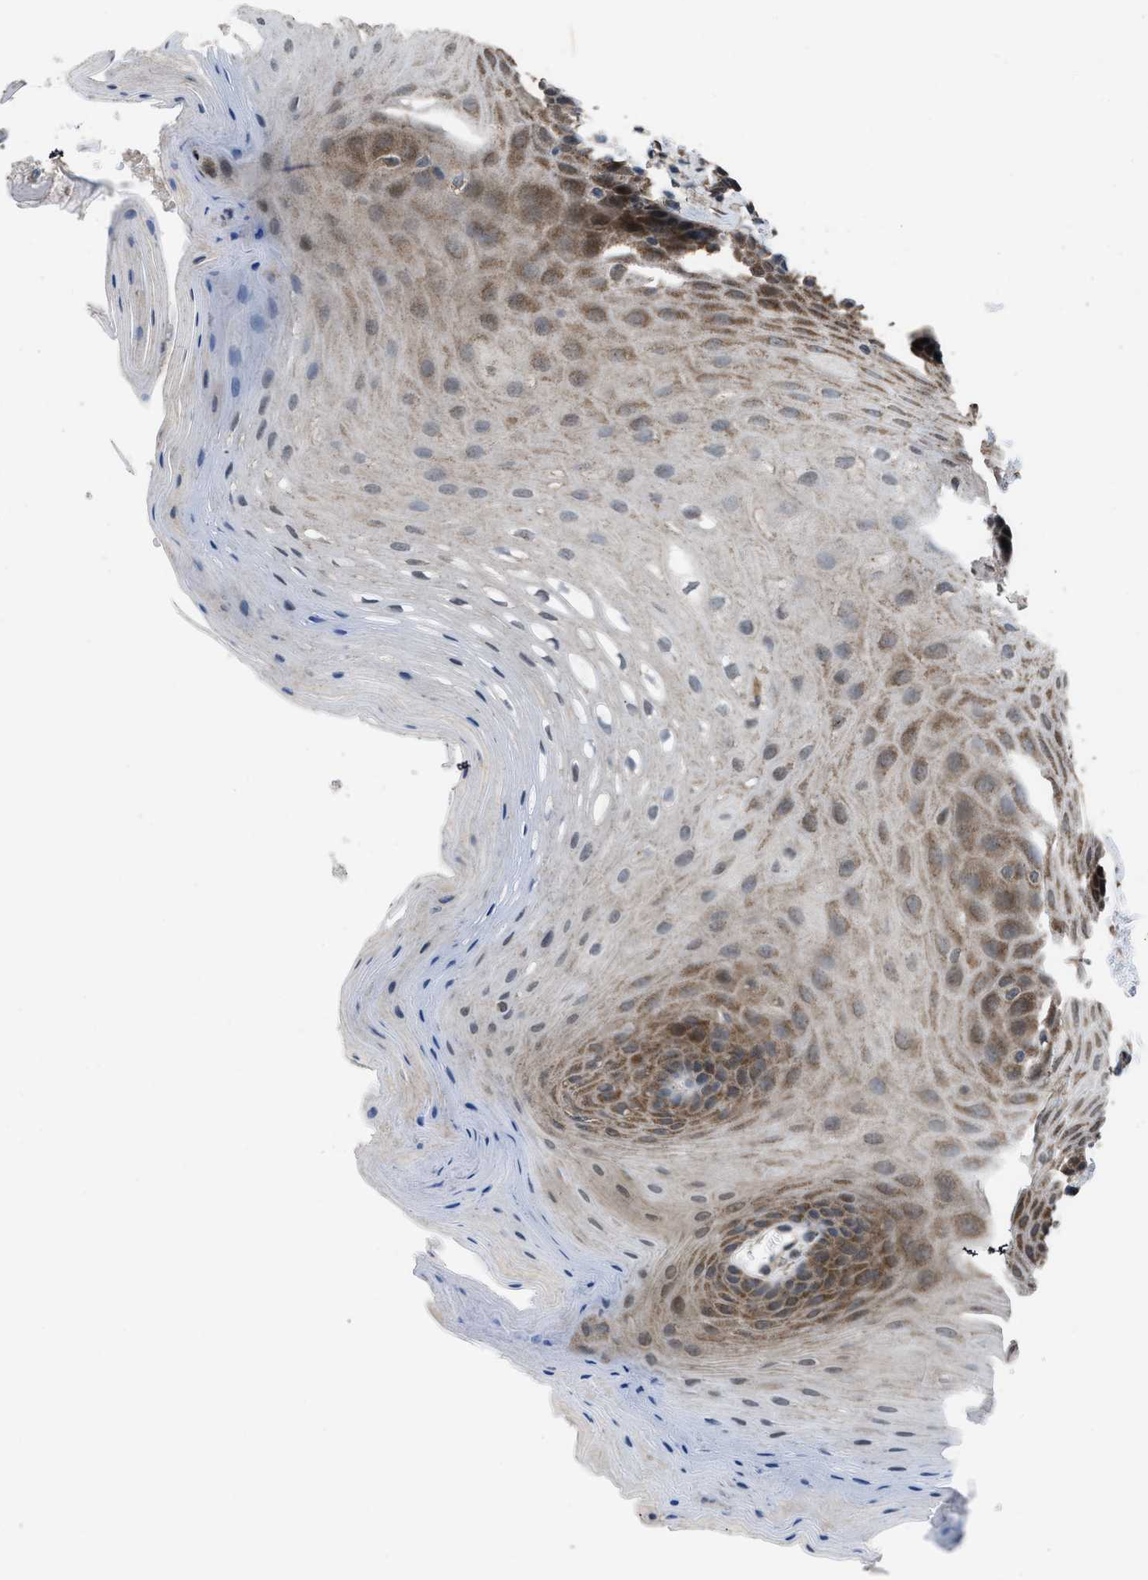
{"staining": {"intensity": "moderate", "quantity": "25%-75%", "location": "cytoplasmic/membranous"}, "tissue": "oral mucosa", "cell_type": "Squamous epithelial cells", "image_type": "normal", "snomed": [{"axis": "morphology", "description": "Normal tissue, NOS"}, {"axis": "morphology", "description": "Squamous cell carcinoma, NOS"}, {"axis": "topography", "description": "Oral tissue"}, {"axis": "topography", "description": "Head-Neck"}], "caption": "Brown immunohistochemical staining in unremarkable human oral mucosa demonstrates moderate cytoplasmic/membranous positivity in about 25%-75% of squamous epithelial cells. (Brightfield microscopy of DAB IHC at high magnification).", "gene": "ARL6", "patient": {"sex": "male", "age": 71}}